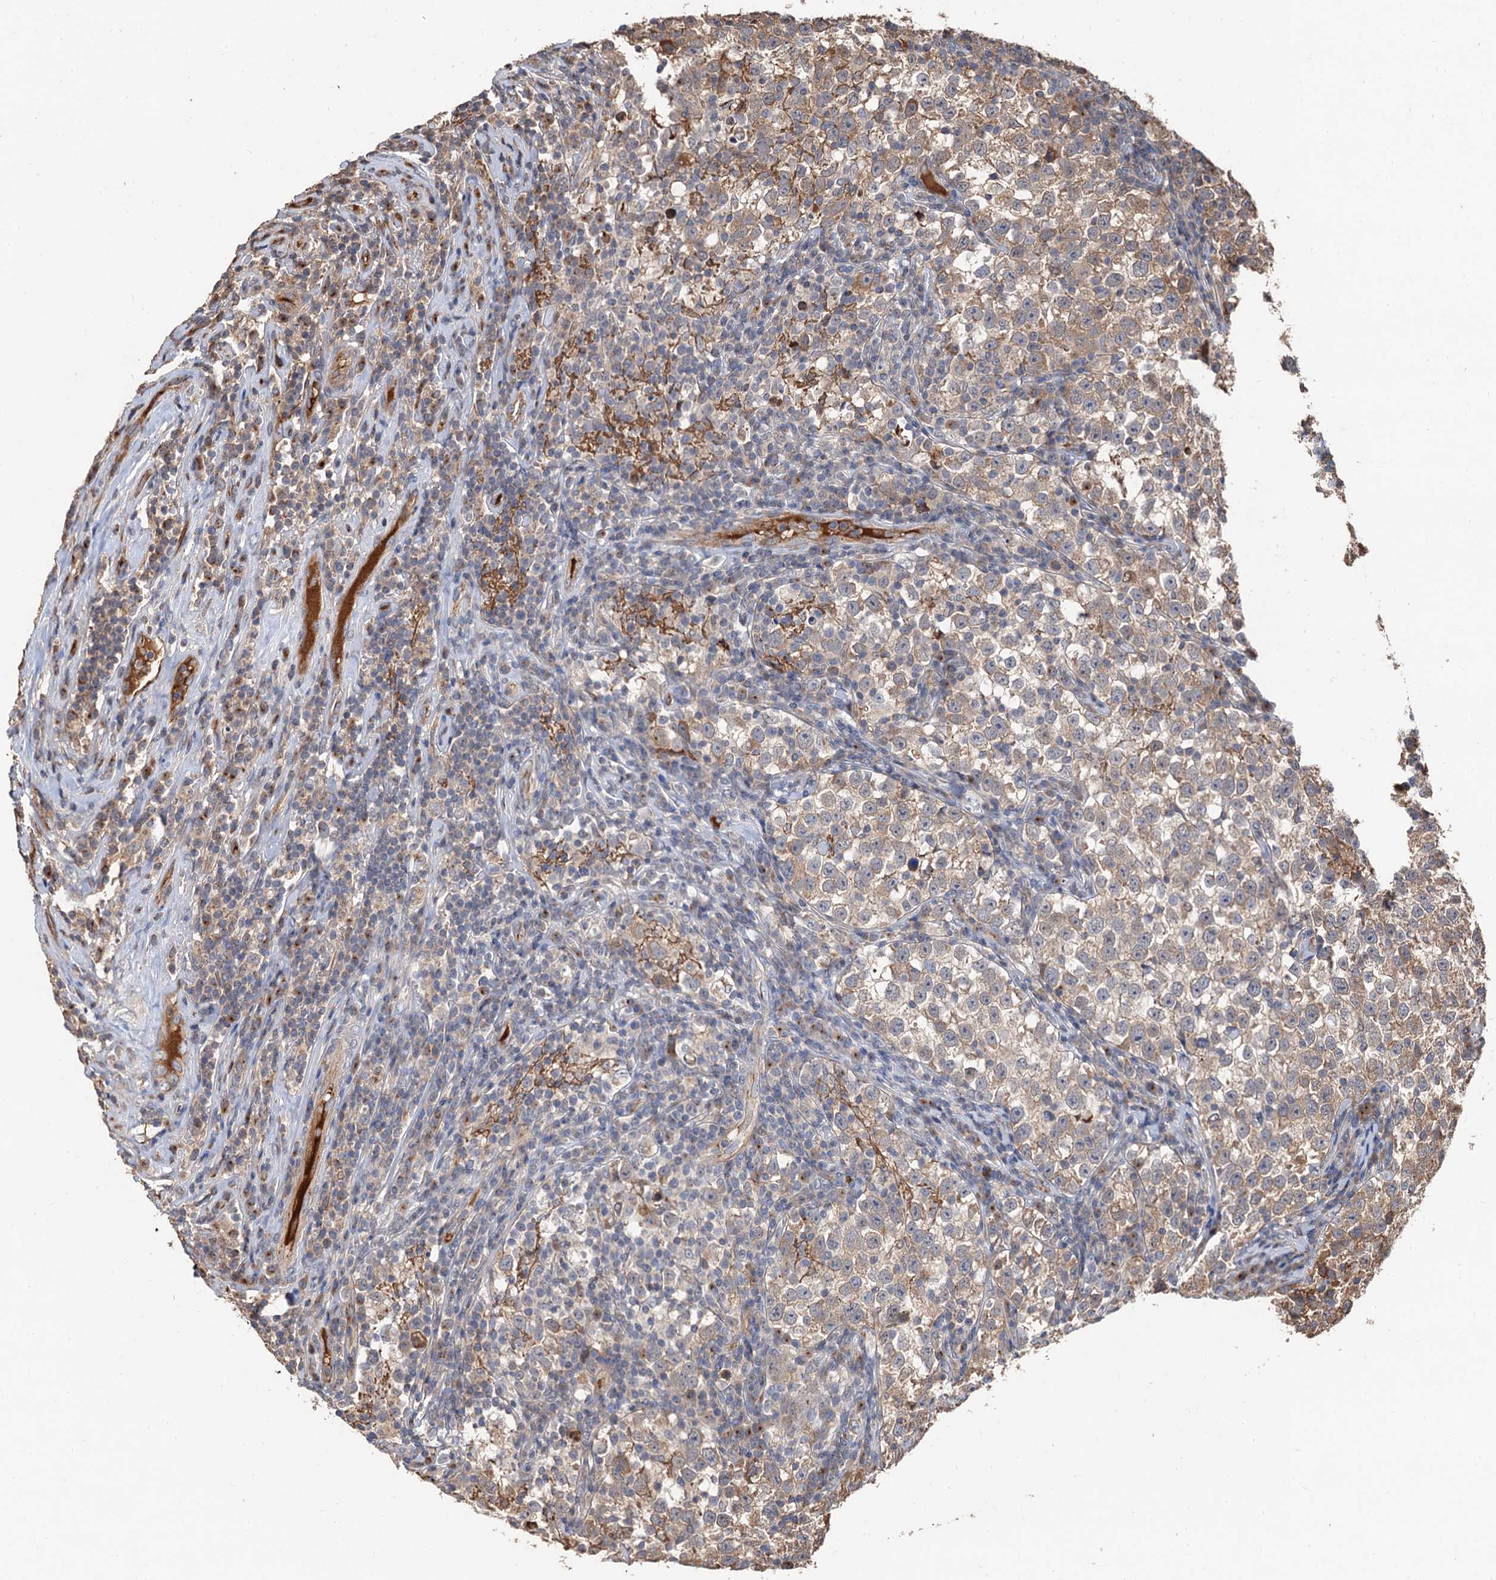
{"staining": {"intensity": "weak", "quantity": "25%-75%", "location": "cytoplasmic/membranous"}, "tissue": "testis cancer", "cell_type": "Tumor cells", "image_type": "cancer", "snomed": [{"axis": "morphology", "description": "Normal tissue, NOS"}, {"axis": "morphology", "description": "Seminoma, NOS"}, {"axis": "topography", "description": "Testis"}], "caption": "Testis seminoma stained with a brown dye reveals weak cytoplasmic/membranous positive positivity in about 25%-75% of tumor cells.", "gene": "DEXI", "patient": {"sex": "male", "age": 43}}